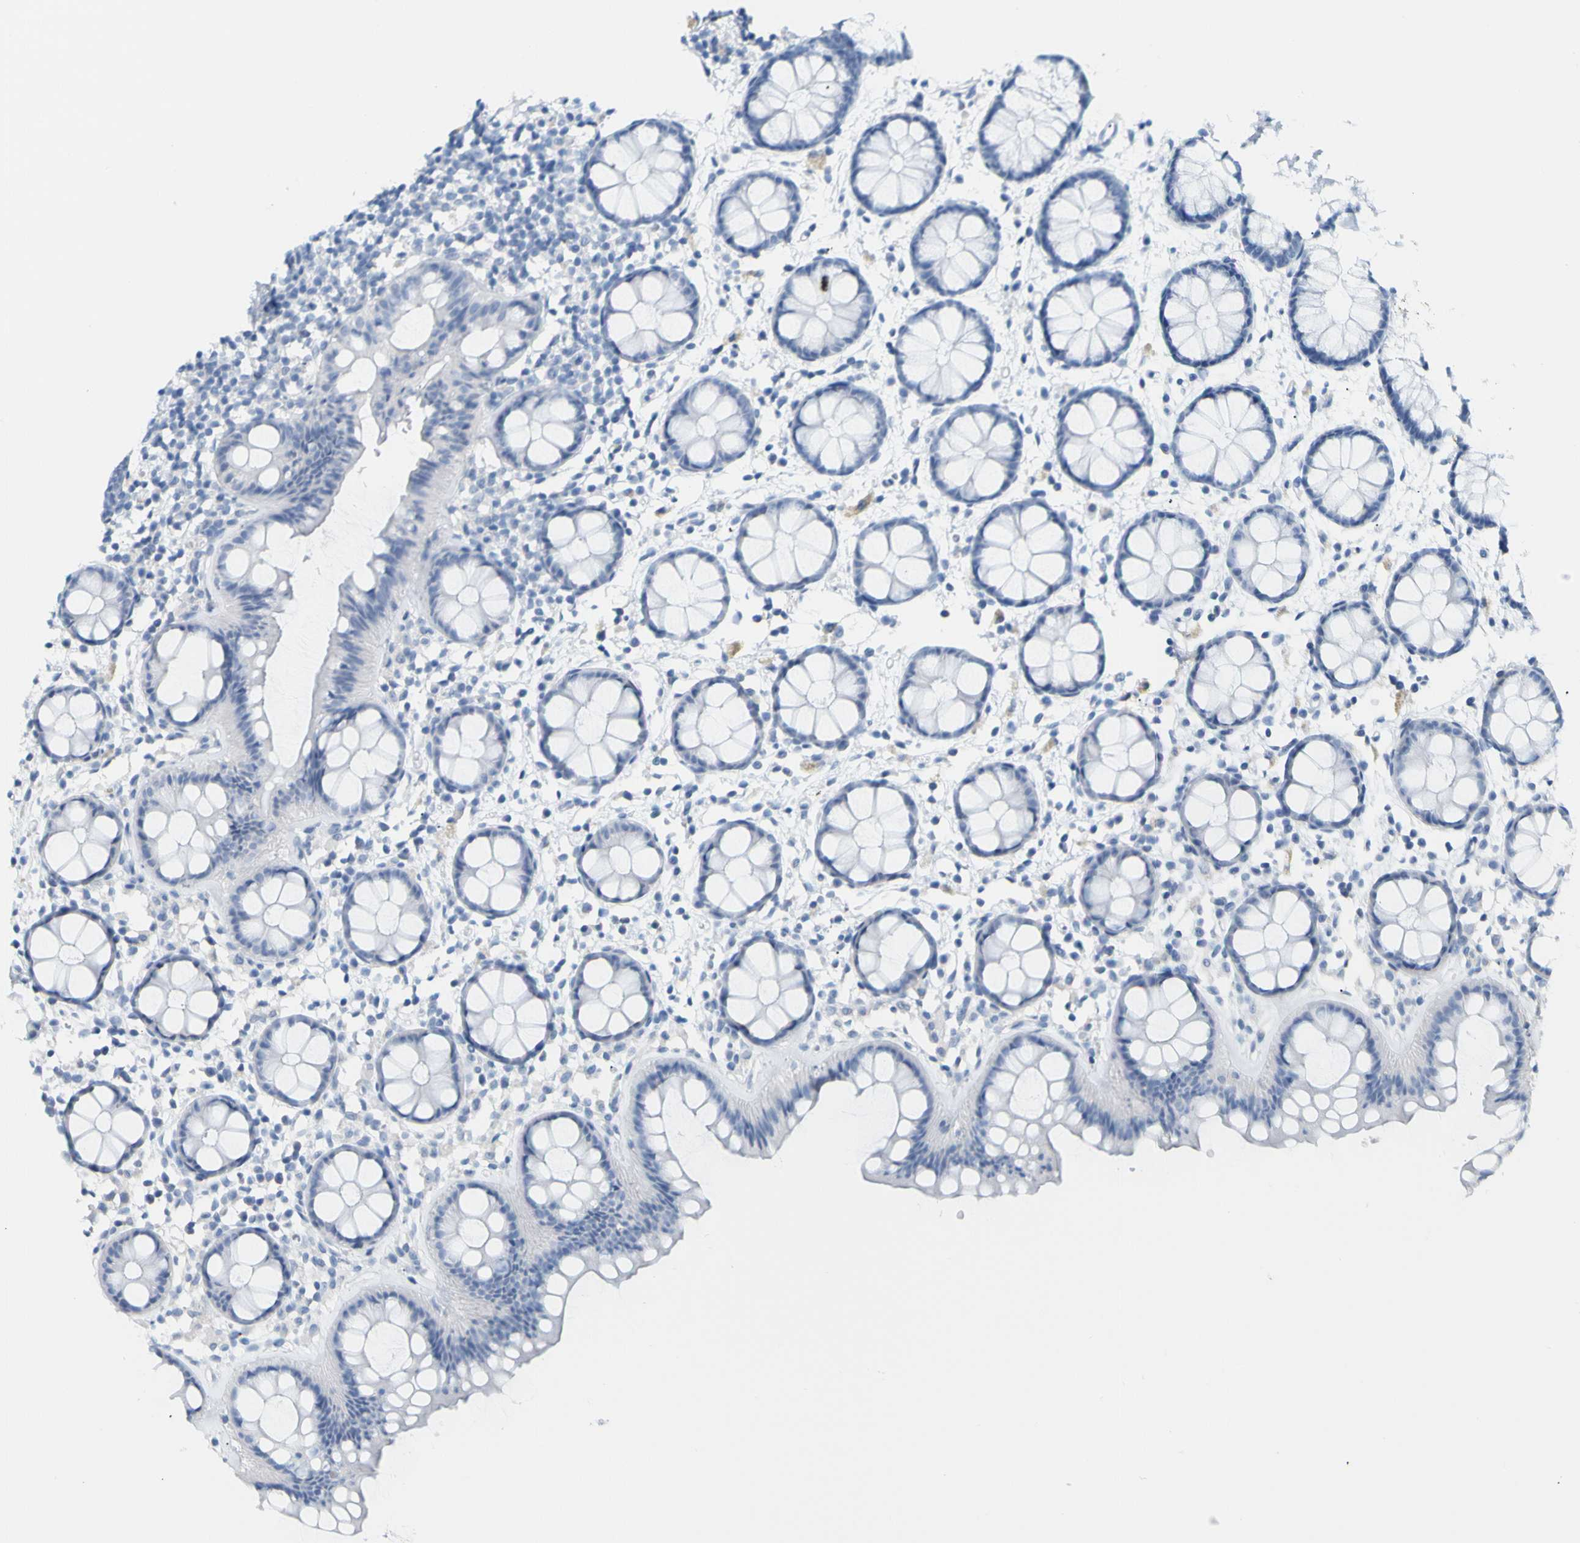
{"staining": {"intensity": "negative", "quantity": "none", "location": "none"}, "tissue": "rectum", "cell_type": "Glandular cells", "image_type": "normal", "snomed": [{"axis": "morphology", "description": "Normal tissue, NOS"}, {"axis": "topography", "description": "Rectum"}], "caption": "Glandular cells show no significant expression in normal rectum. The staining is performed using DAB (3,3'-diaminobenzidine) brown chromogen with nuclei counter-stained in using hematoxylin.", "gene": "OPN1SW", "patient": {"sex": "female", "age": 66}}